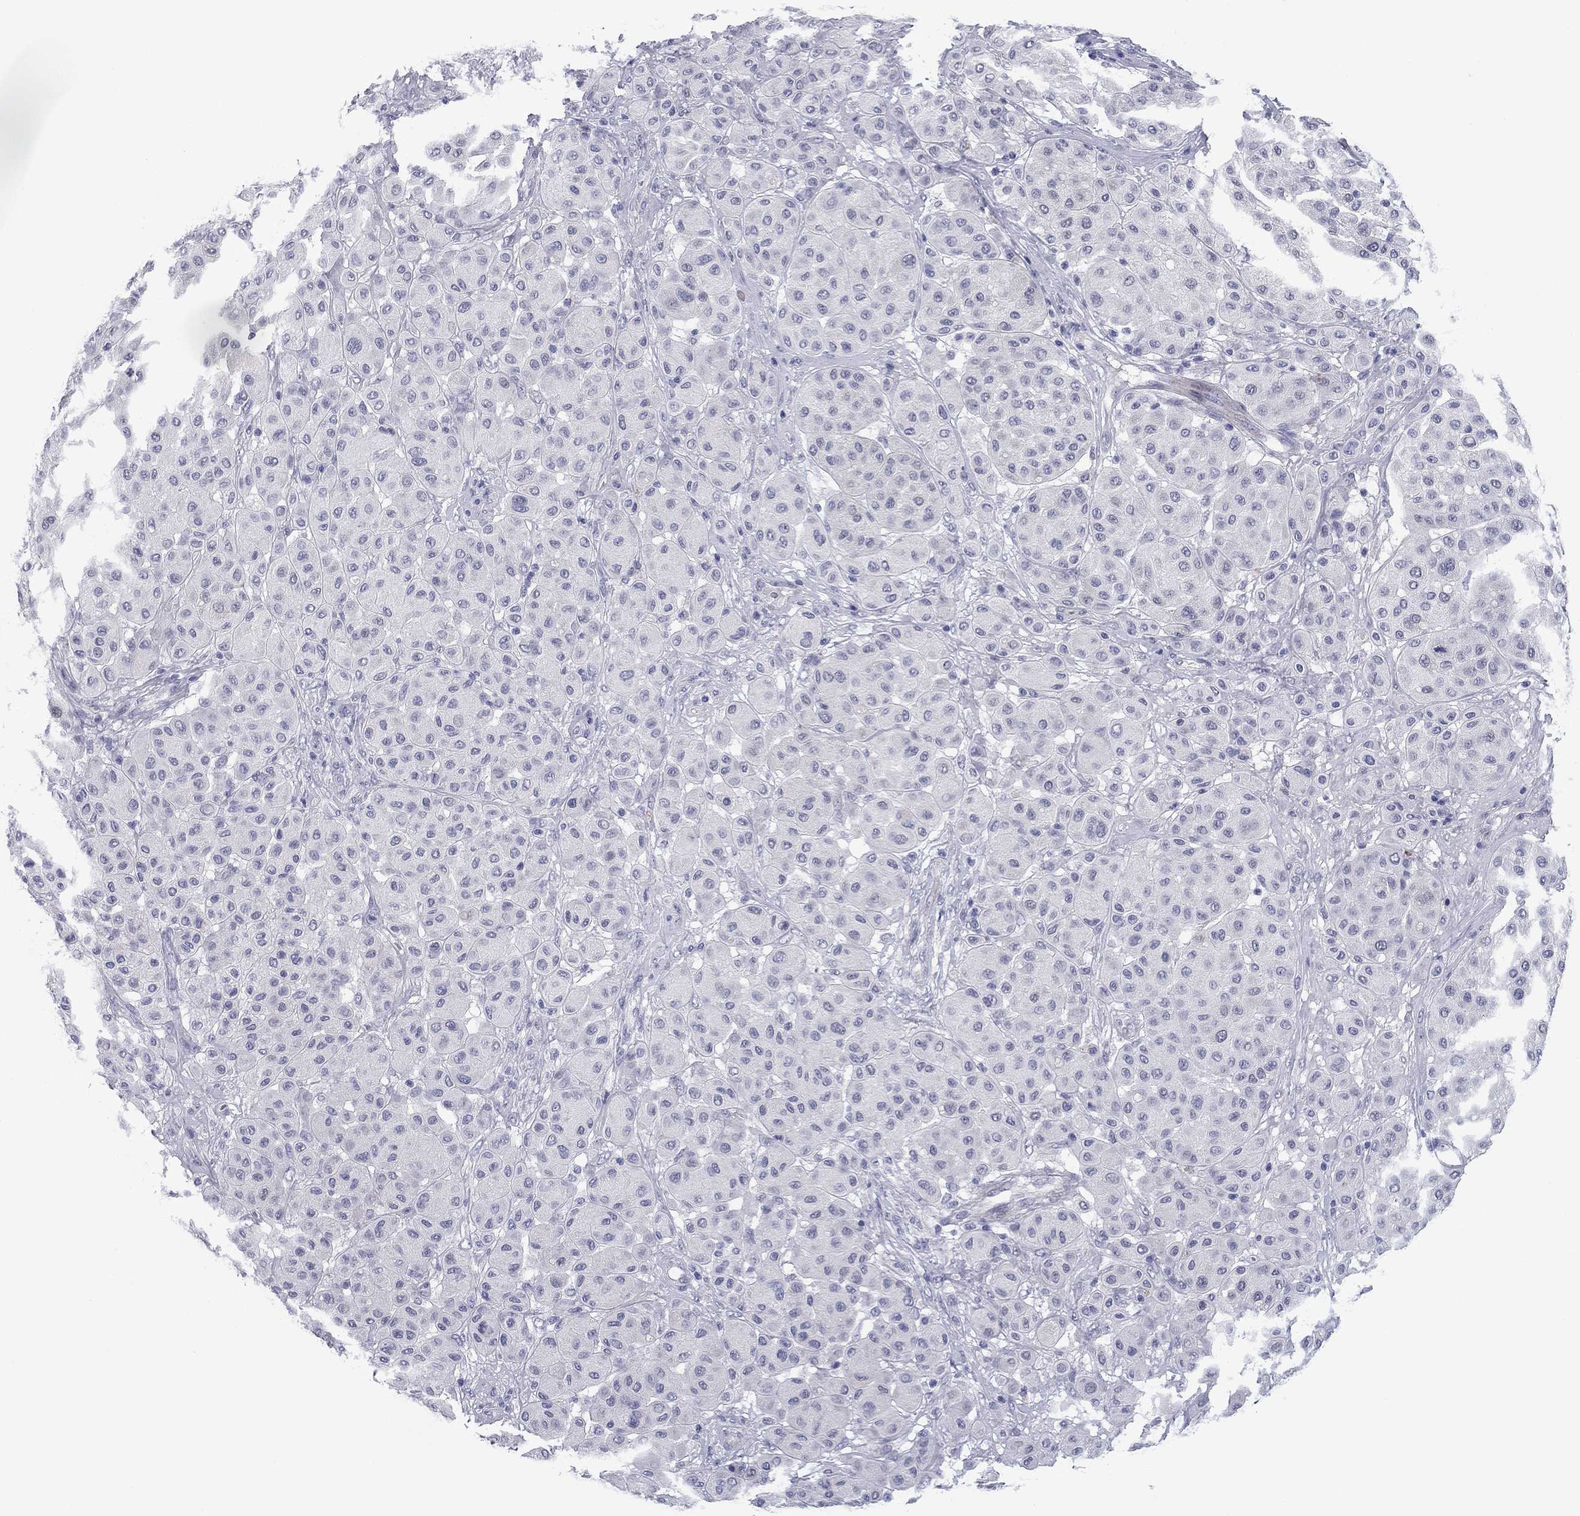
{"staining": {"intensity": "negative", "quantity": "none", "location": "none"}, "tissue": "melanoma", "cell_type": "Tumor cells", "image_type": "cancer", "snomed": [{"axis": "morphology", "description": "Malignant melanoma, Metastatic site"}, {"axis": "topography", "description": "Smooth muscle"}], "caption": "This is an IHC micrograph of malignant melanoma (metastatic site). There is no positivity in tumor cells.", "gene": "PRPH", "patient": {"sex": "male", "age": 41}}